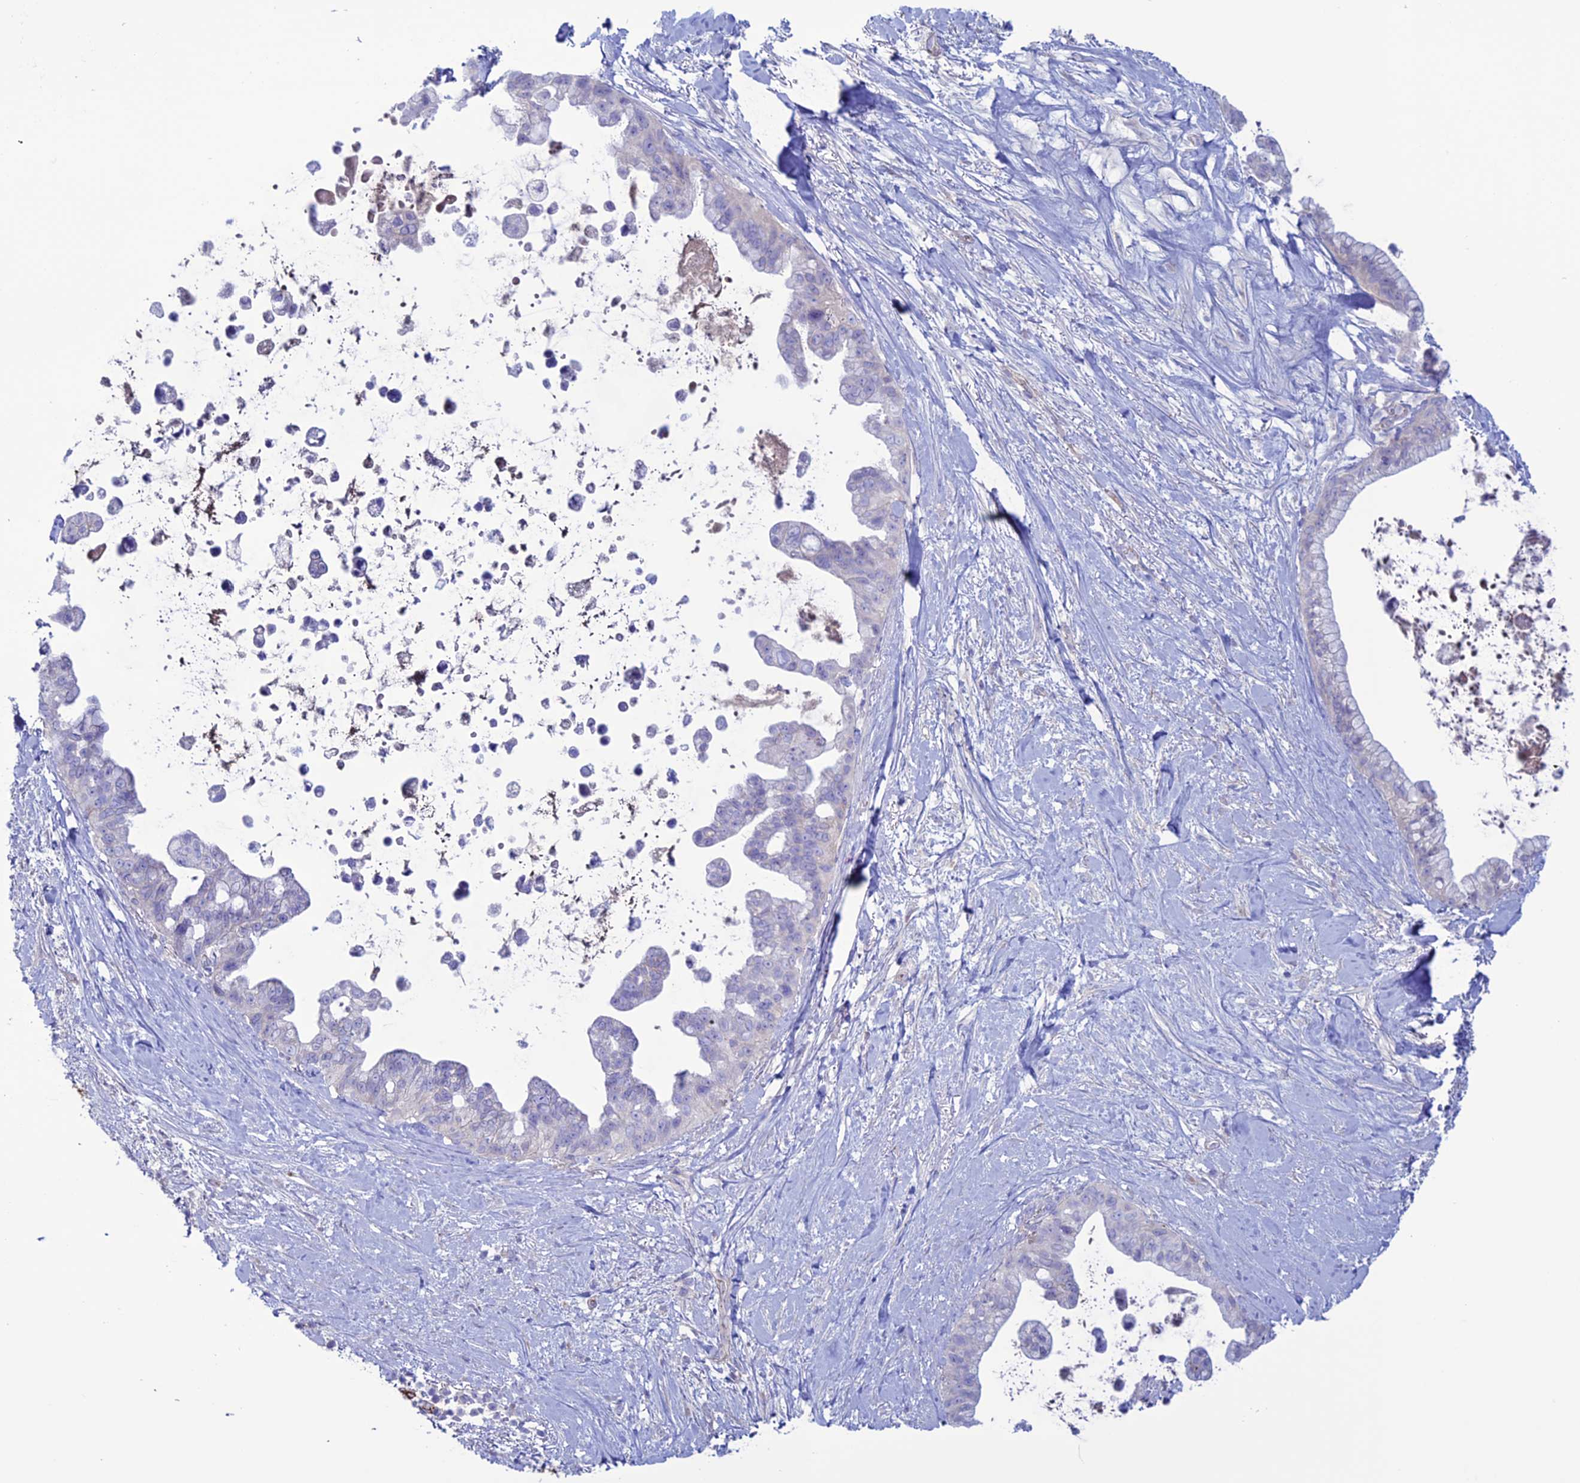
{"staining": {"intensity": "negative", "quantity": "none", "location": "none"}, "tissue": "pancreatic cancer", "cell_type": "Tumor cells", "image_type": "cancer", "snomed": [{"axis": "morphology", "description": "Adenocarcinoma, NOS"}, {"axis": "topography", "description": "Pancreas"}], "caption": "Protein analysis of pancreatic cancer reveals no significant expression in tumor cells. (DAB IHC with hematoxylin counter stain).", "gene": "CDC42EP5", "patient": {"sex": "female", "age": 83}}